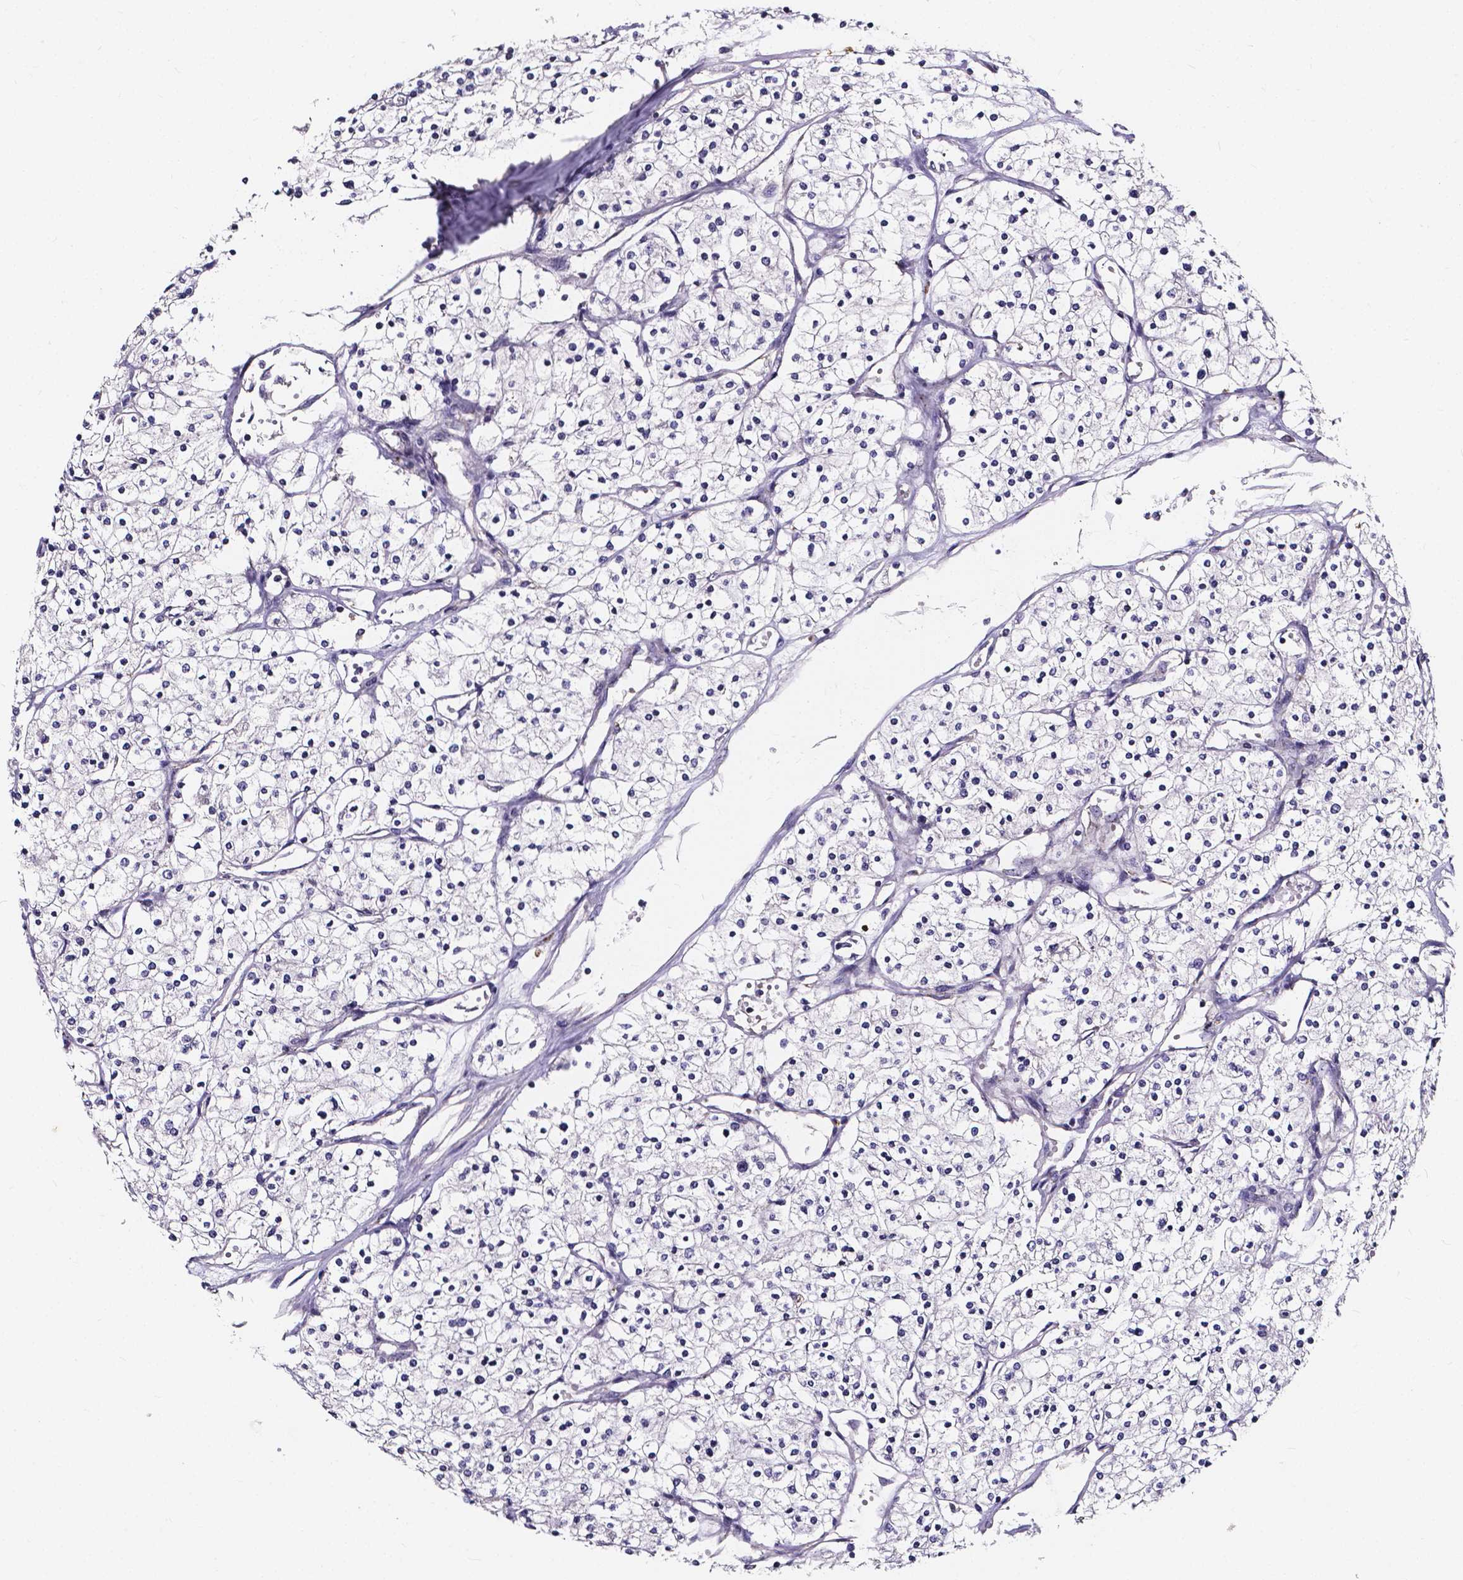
{"staining": {"intensity": "negative", "quantity": "none", "location": "none"}, "tissue": "renal cancer", "cell_type": "Tumor cells", "image_type": "cancer", "snomed": [{"axis": "morphology", "description": "Adenocarcinoma, NOS"}, {"axis": "topography", "description": "Kidney"}], "caption": "IHC of human renal cancer (adenocarcinoma) exhibits no positivity in tumor cells.", "gene": "THEMIS", "patient": {"sex": "male", "age": 80}}